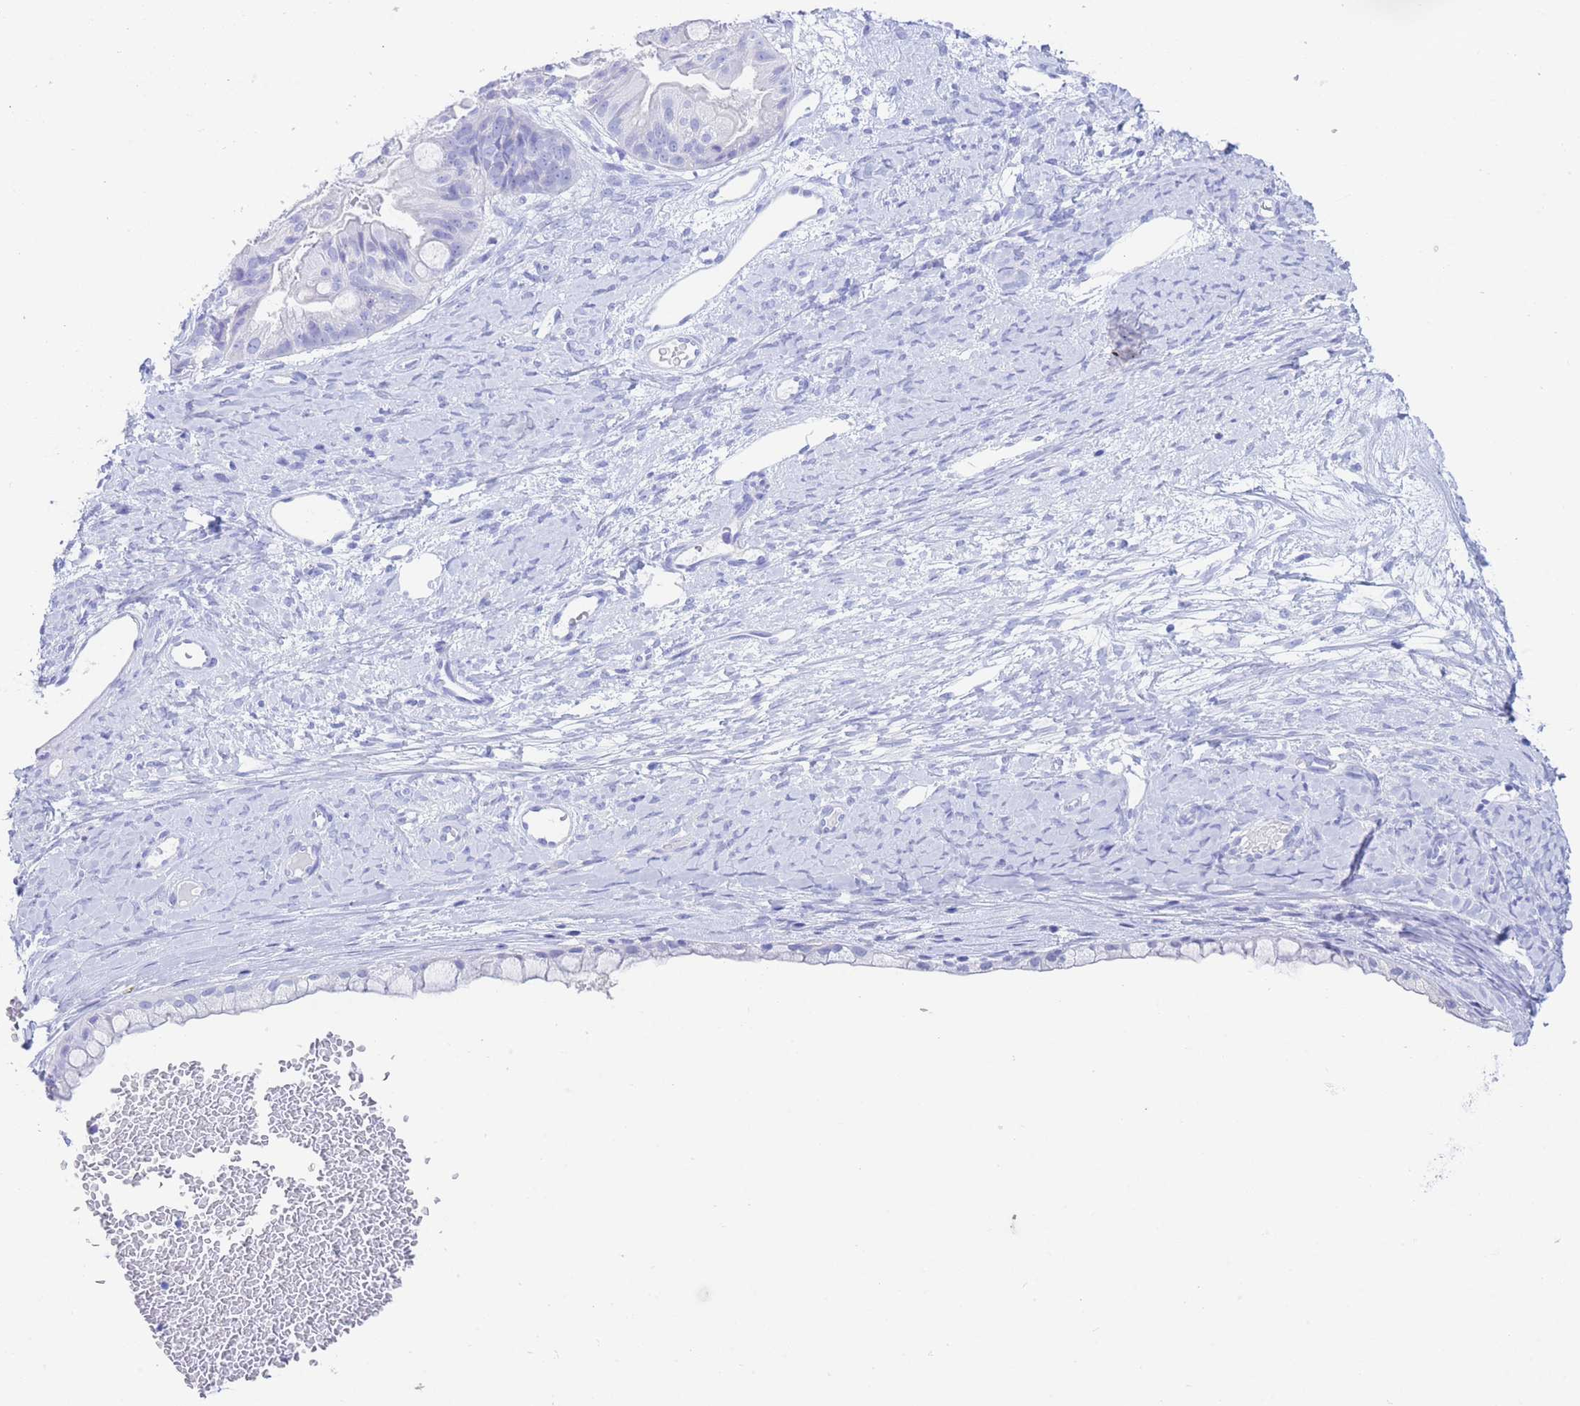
{"staining": {"intensity": "negative", "quantity": "none", "location": "none"}, "tissue": "ovarian cancer", "cell_type": "Tumor cells", "image_type": "cancer", "snomed": [{"axis": "morphology", "description": "Cystadenocarcinoma, mucinous, NOS"}, {"axis": "topography", "description": "Ovary"}], "caption": "A high-resolution image shows immunohistochemistry staining of ovarian cancer, which exhibits no significant expression in tumor cells.", "gene": "SLCO1B3", "patient": {"sex": "female", "age": 61}}